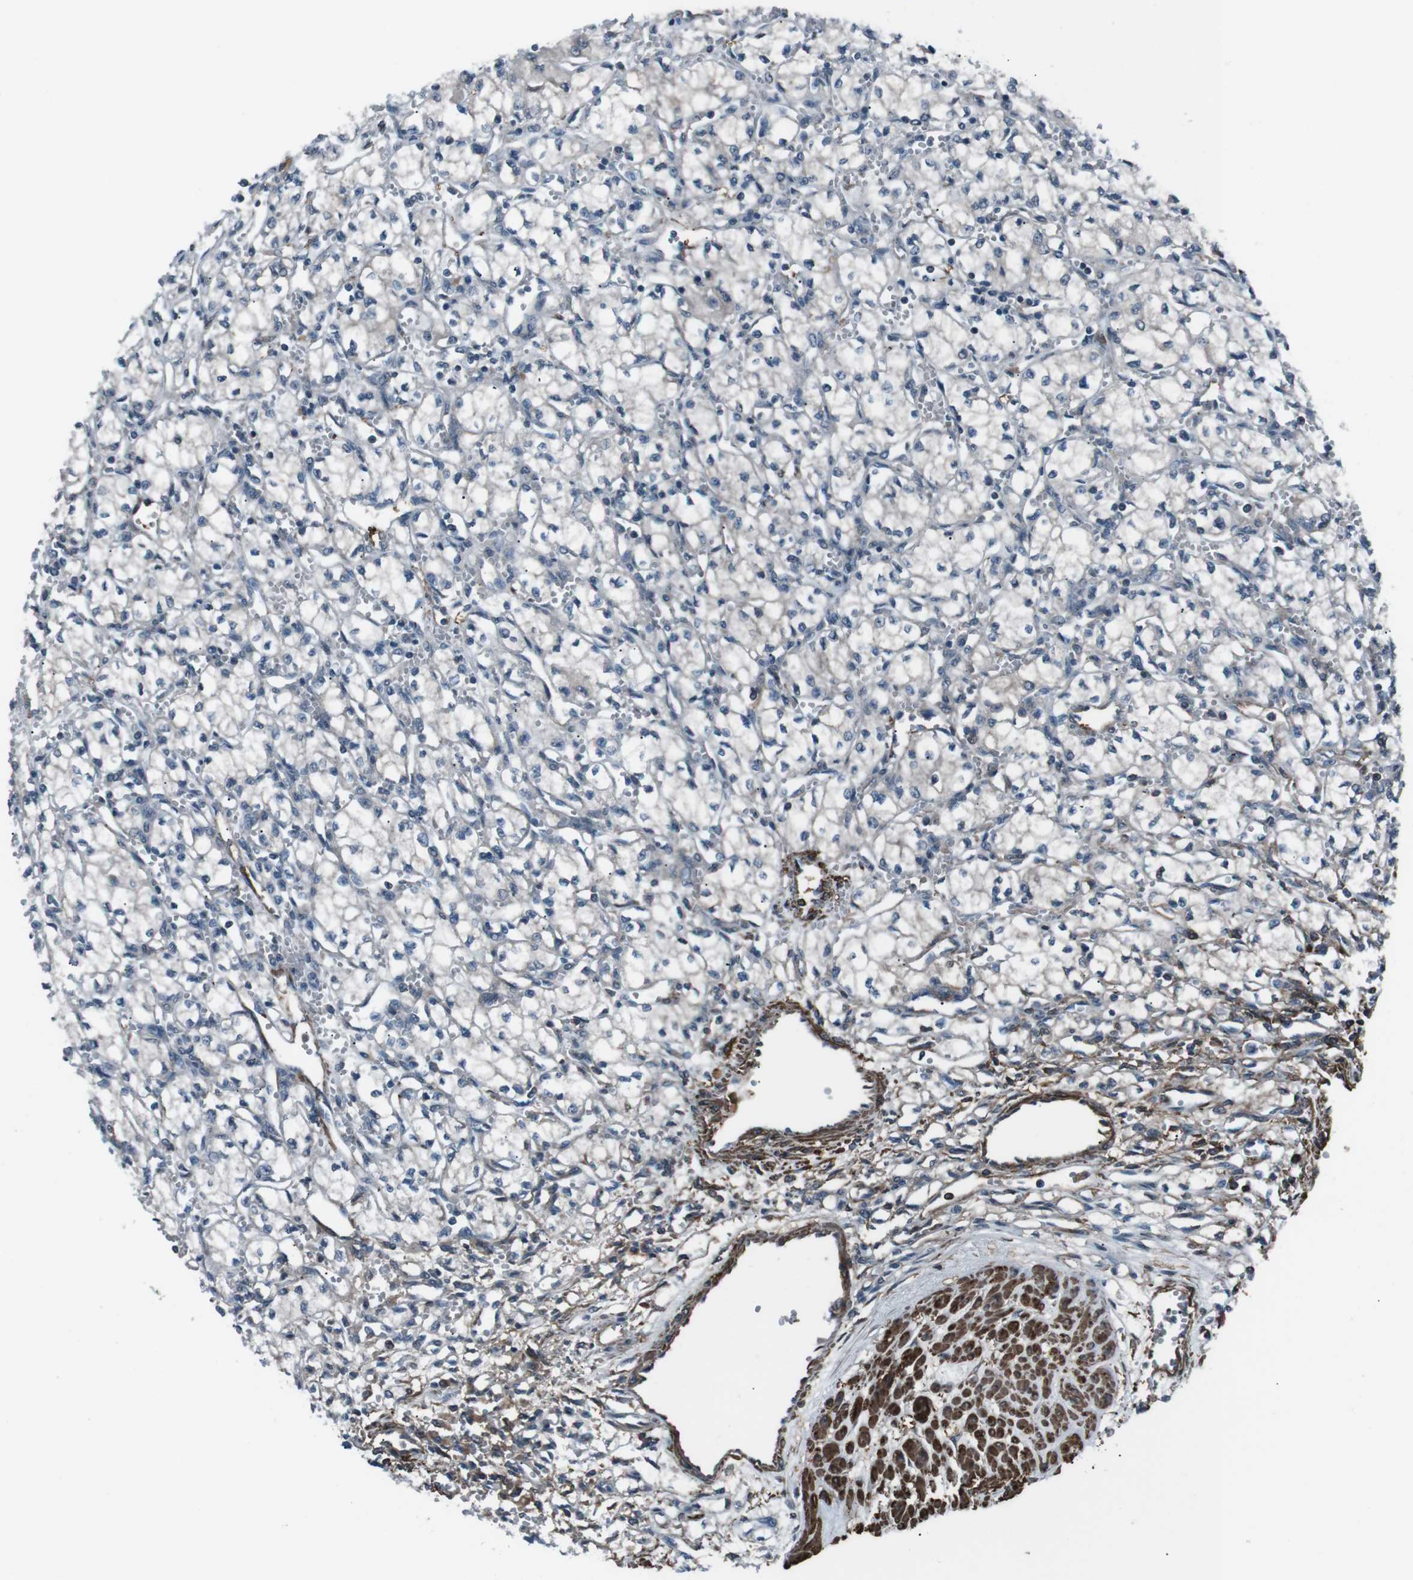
{"staining": {"intensity": "negative", "quantity": "none", "location": "none"}, "tissue": "renal cancer", "cell_type": "Tumor cells", "image_type": "cancer", "snomed": [{"axis": "morphology", "description": "Normal tissue, NOS"}, {"axis": "morphology", "description": "Adenocarcinoma, NOS"}, {"axis": "topography", "description": "Kidney"}], "caption": "The histopathology image displays no significant expression in tumor cells of renal cancer (adenocarcinoma).", "gene": "PDLIM5", "patient": {"sex": "male", "age": 59}}